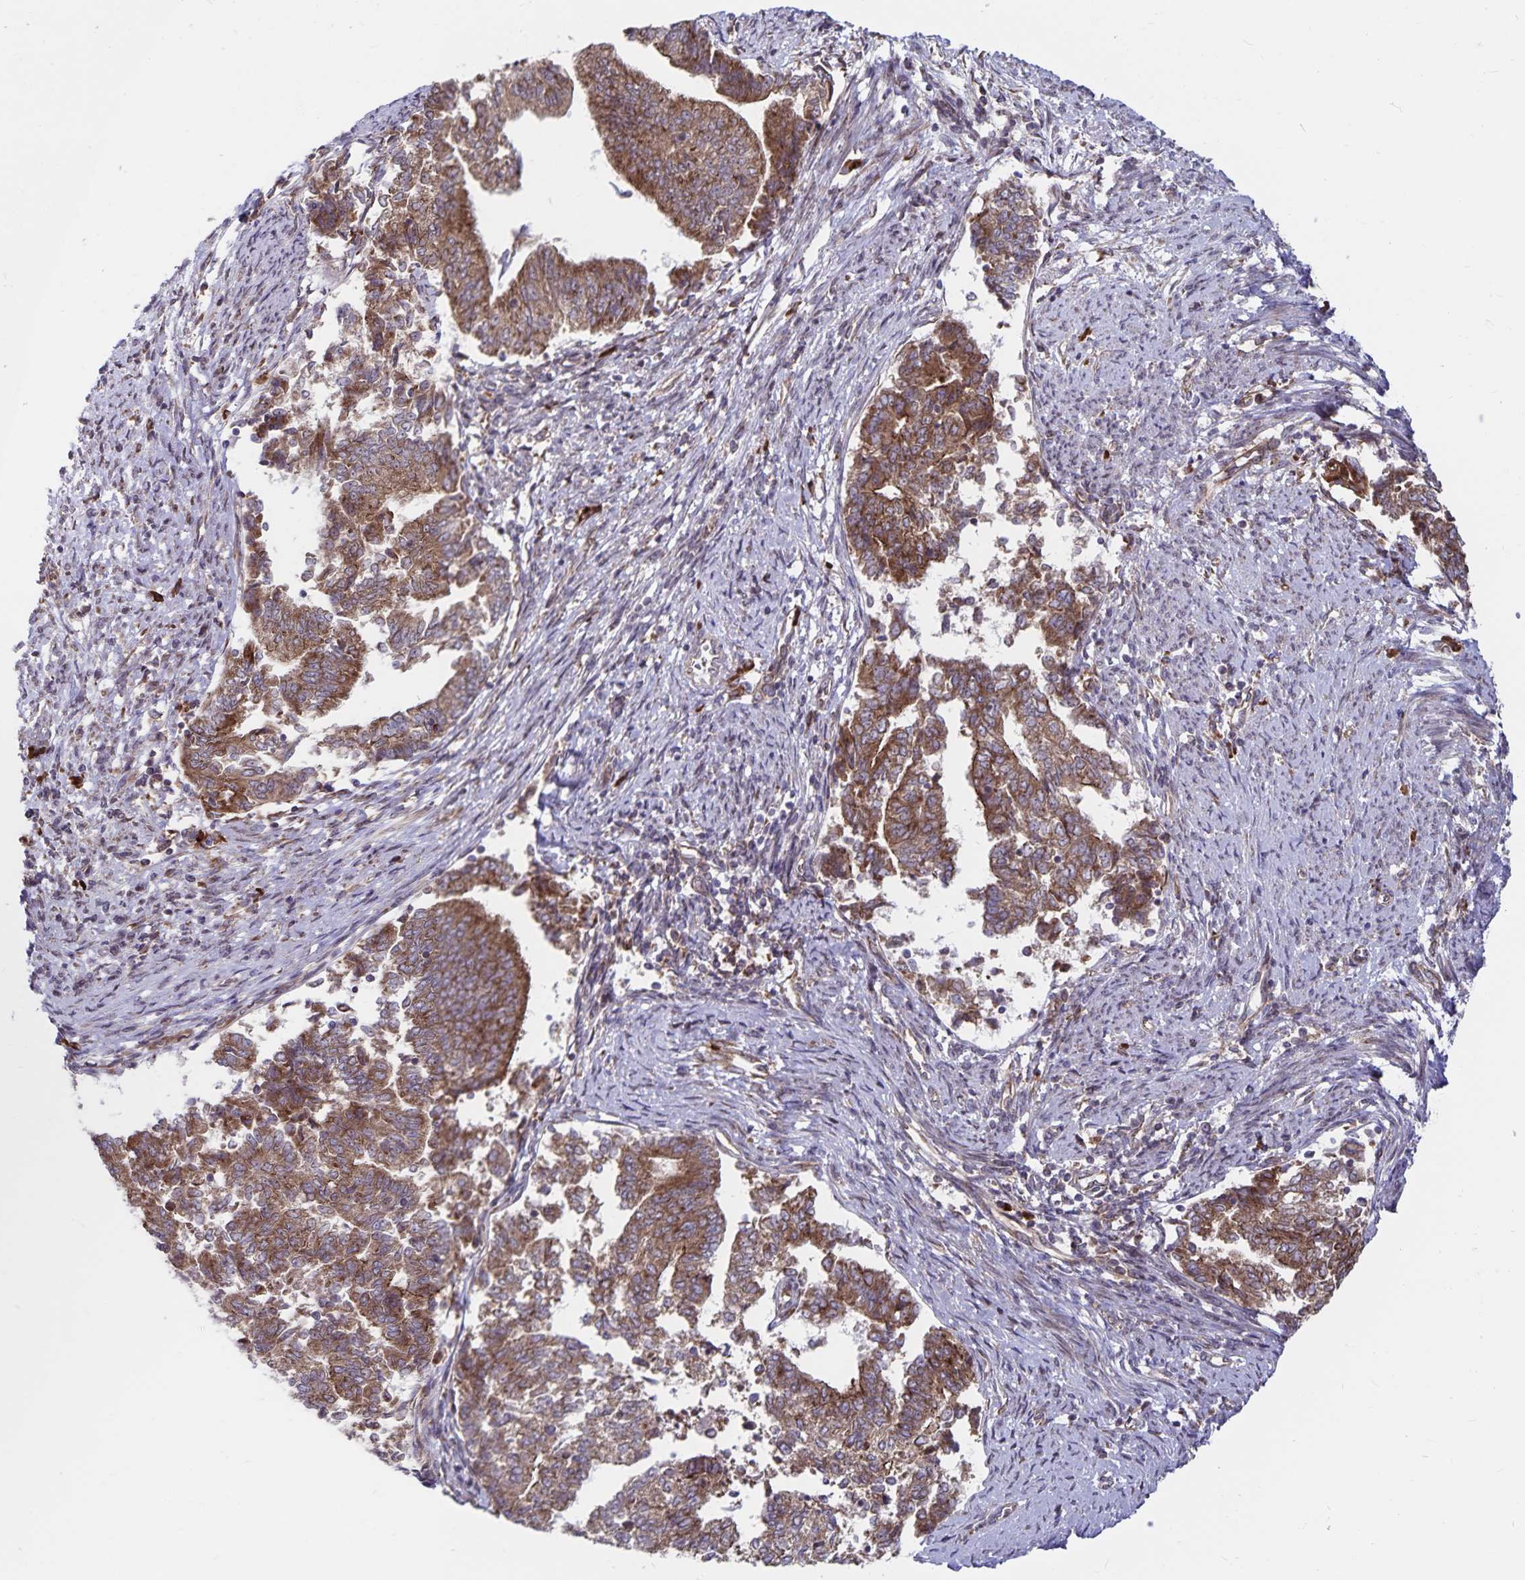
{"staining": {"intensity": "moderate", "quantity": ">75%", "location": "cytoplasmic/membranous"}, "tissue": "endometrial cancer", "cell_type": "Tumor cells", "image_type": "cancer", "snomed": [{"axis": "morphology", "description": "Adenocarcinoma, NOS"}, {"axis": "topography", "description": "Endometrium"}], "caption": "A high-resolution image shows IHC staining of endometrial cancer, which displays moderate cytoplasmic/membranous expression in approximately >75% of tumor cells. Using DAB (brown) and hematoxylin (blue) stains, captured at high magnification using brightfield microscopy.", "gene": "SEC62", "patient": {"sex": "female", "age": 65}}